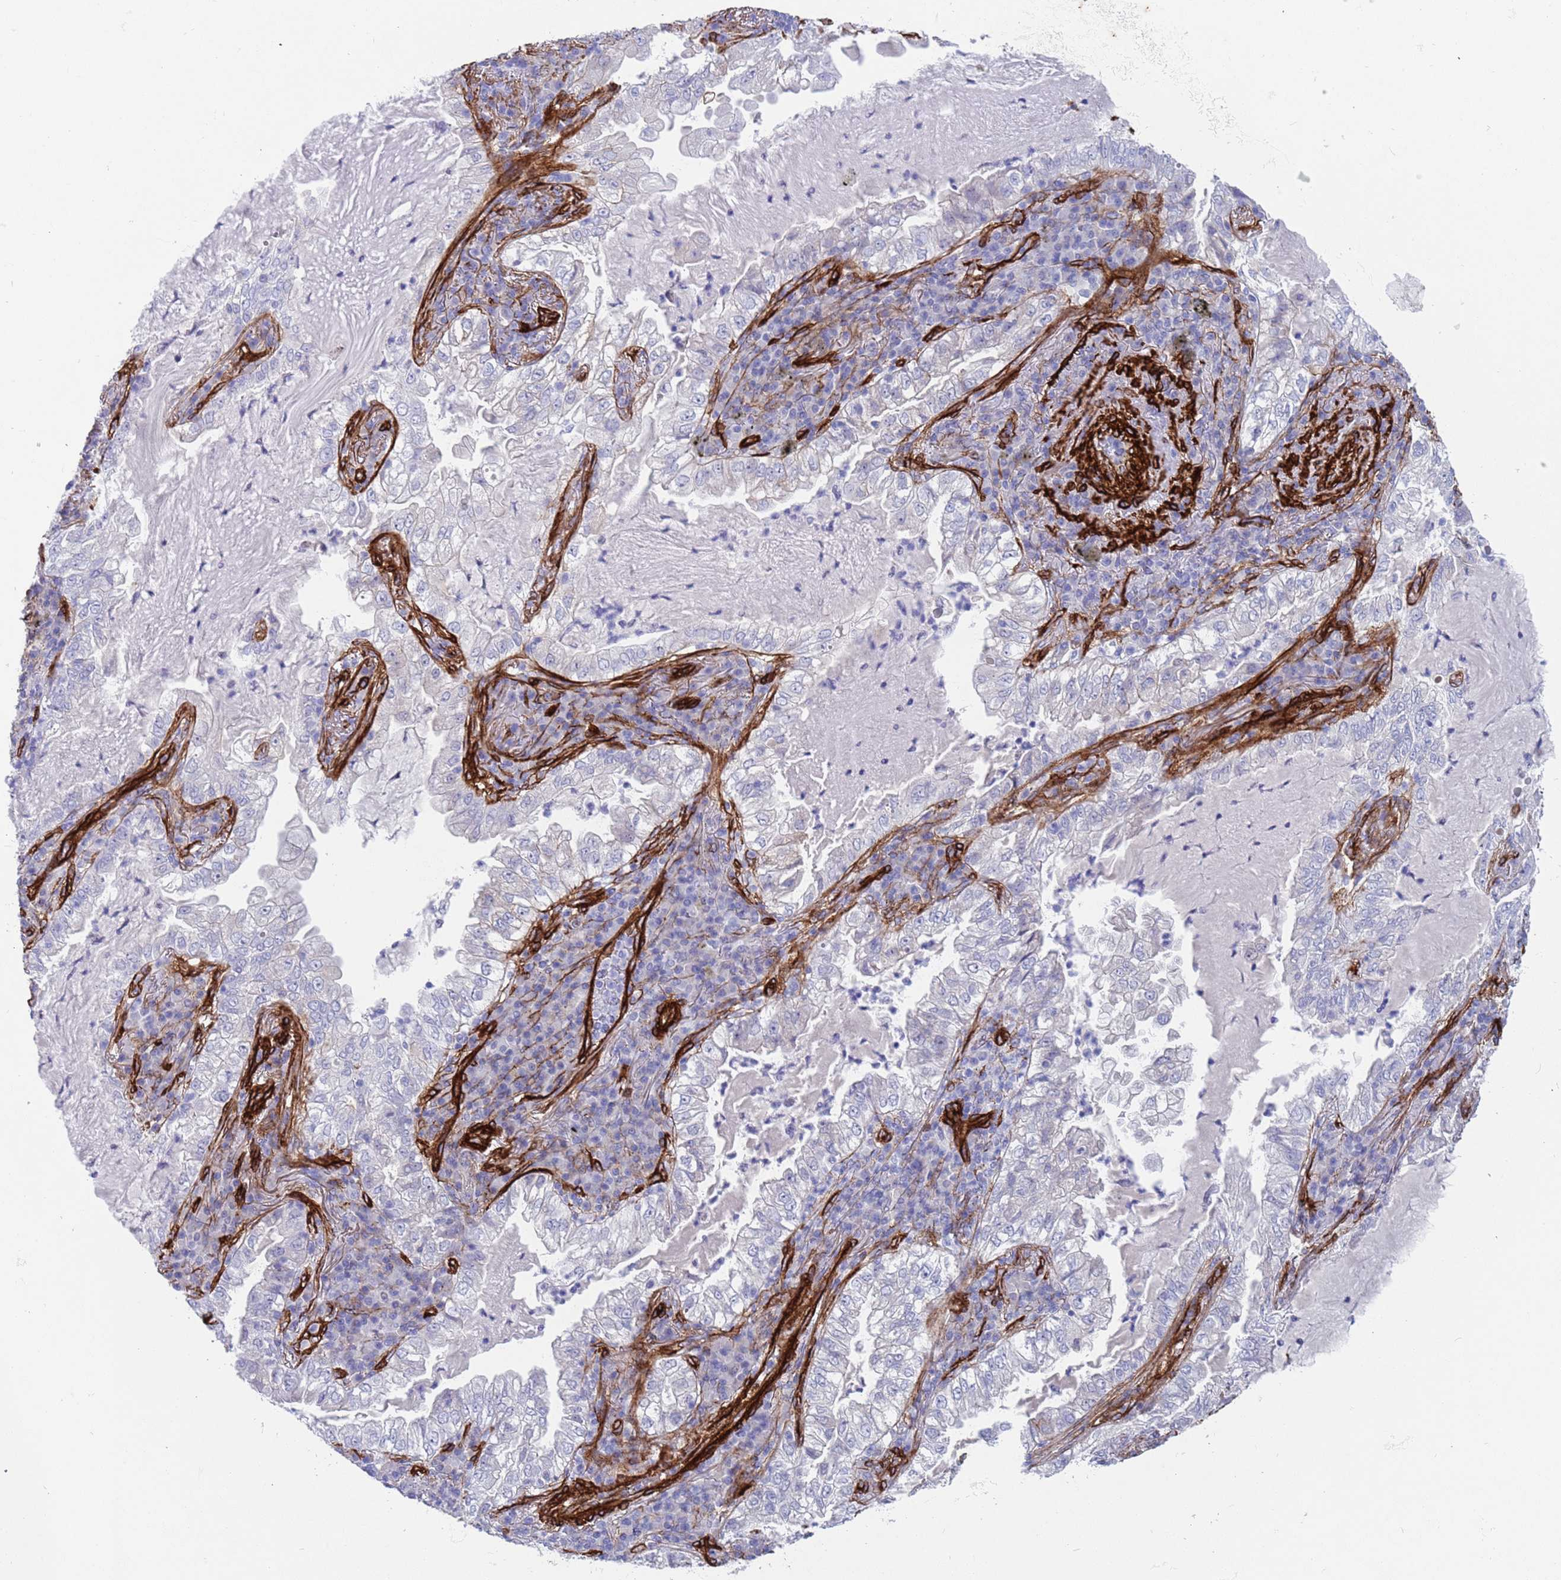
{"staining": {"intensity": "negative", "quantity": "none", "location": "none"}, "tissue": "lung cancer", "cell_type": "Tumor cells", "image_type": "cancer", "snomed": [{"axis": "morphology", "description": "Adenocarcinoma, NOS"}, {"axis": "topography", "description": "Lung"}], "caption": "DAB (3,3'-diaminobenzidine) immunohistochemical staining of lung adenocarcinoma reveals no significant staining in tumor cells.", "gene": "CAV2", "patient": {"sex": "female", "age": 73}}